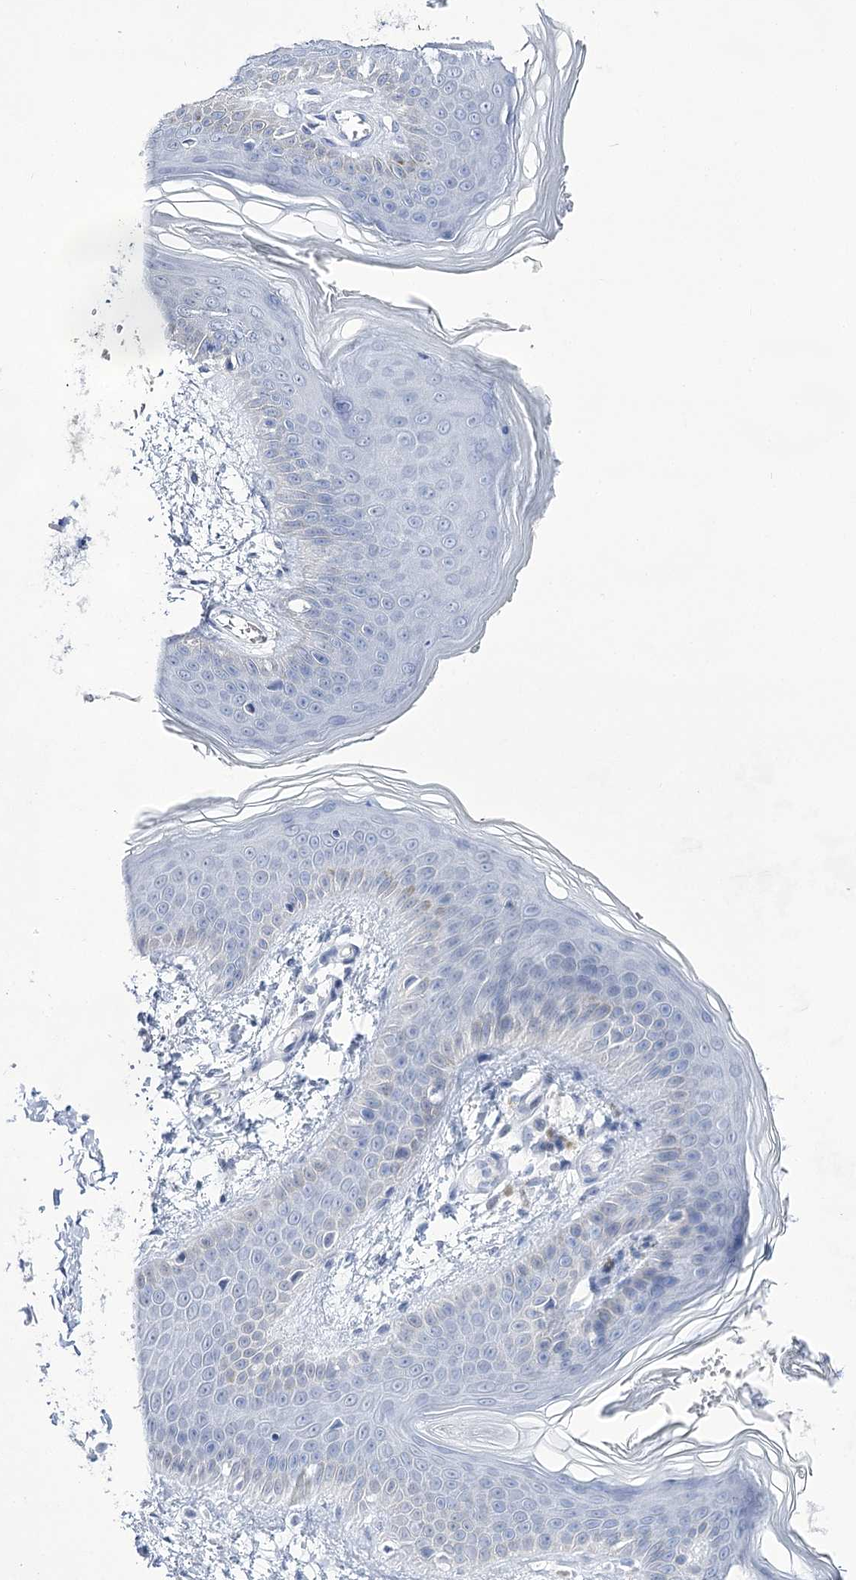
{"staining": {"intensity": "negative", "quantity": "none", "location": "none"}, "tissue": "skin", "cell_type": "Fibroblasts", "image_type": "normal", "snomed": [{"axis": "morphology", "description": "Normal tissue, NOS"}, {"axis": "topography", "description": "Skin"}], "caption": "Immunohistochemistry (IHC) image of unremarkable skin: skin stained with DAB demonstrates no significant protein staining in fibroblasts. The staining was performed using DAB to visualize the protein expression in brown, while the nuclei were stained in blue with hematoxylin (Magnification: 20x).", "gene": "UBA6", "patient": {"sex": "male", "age": 37}}